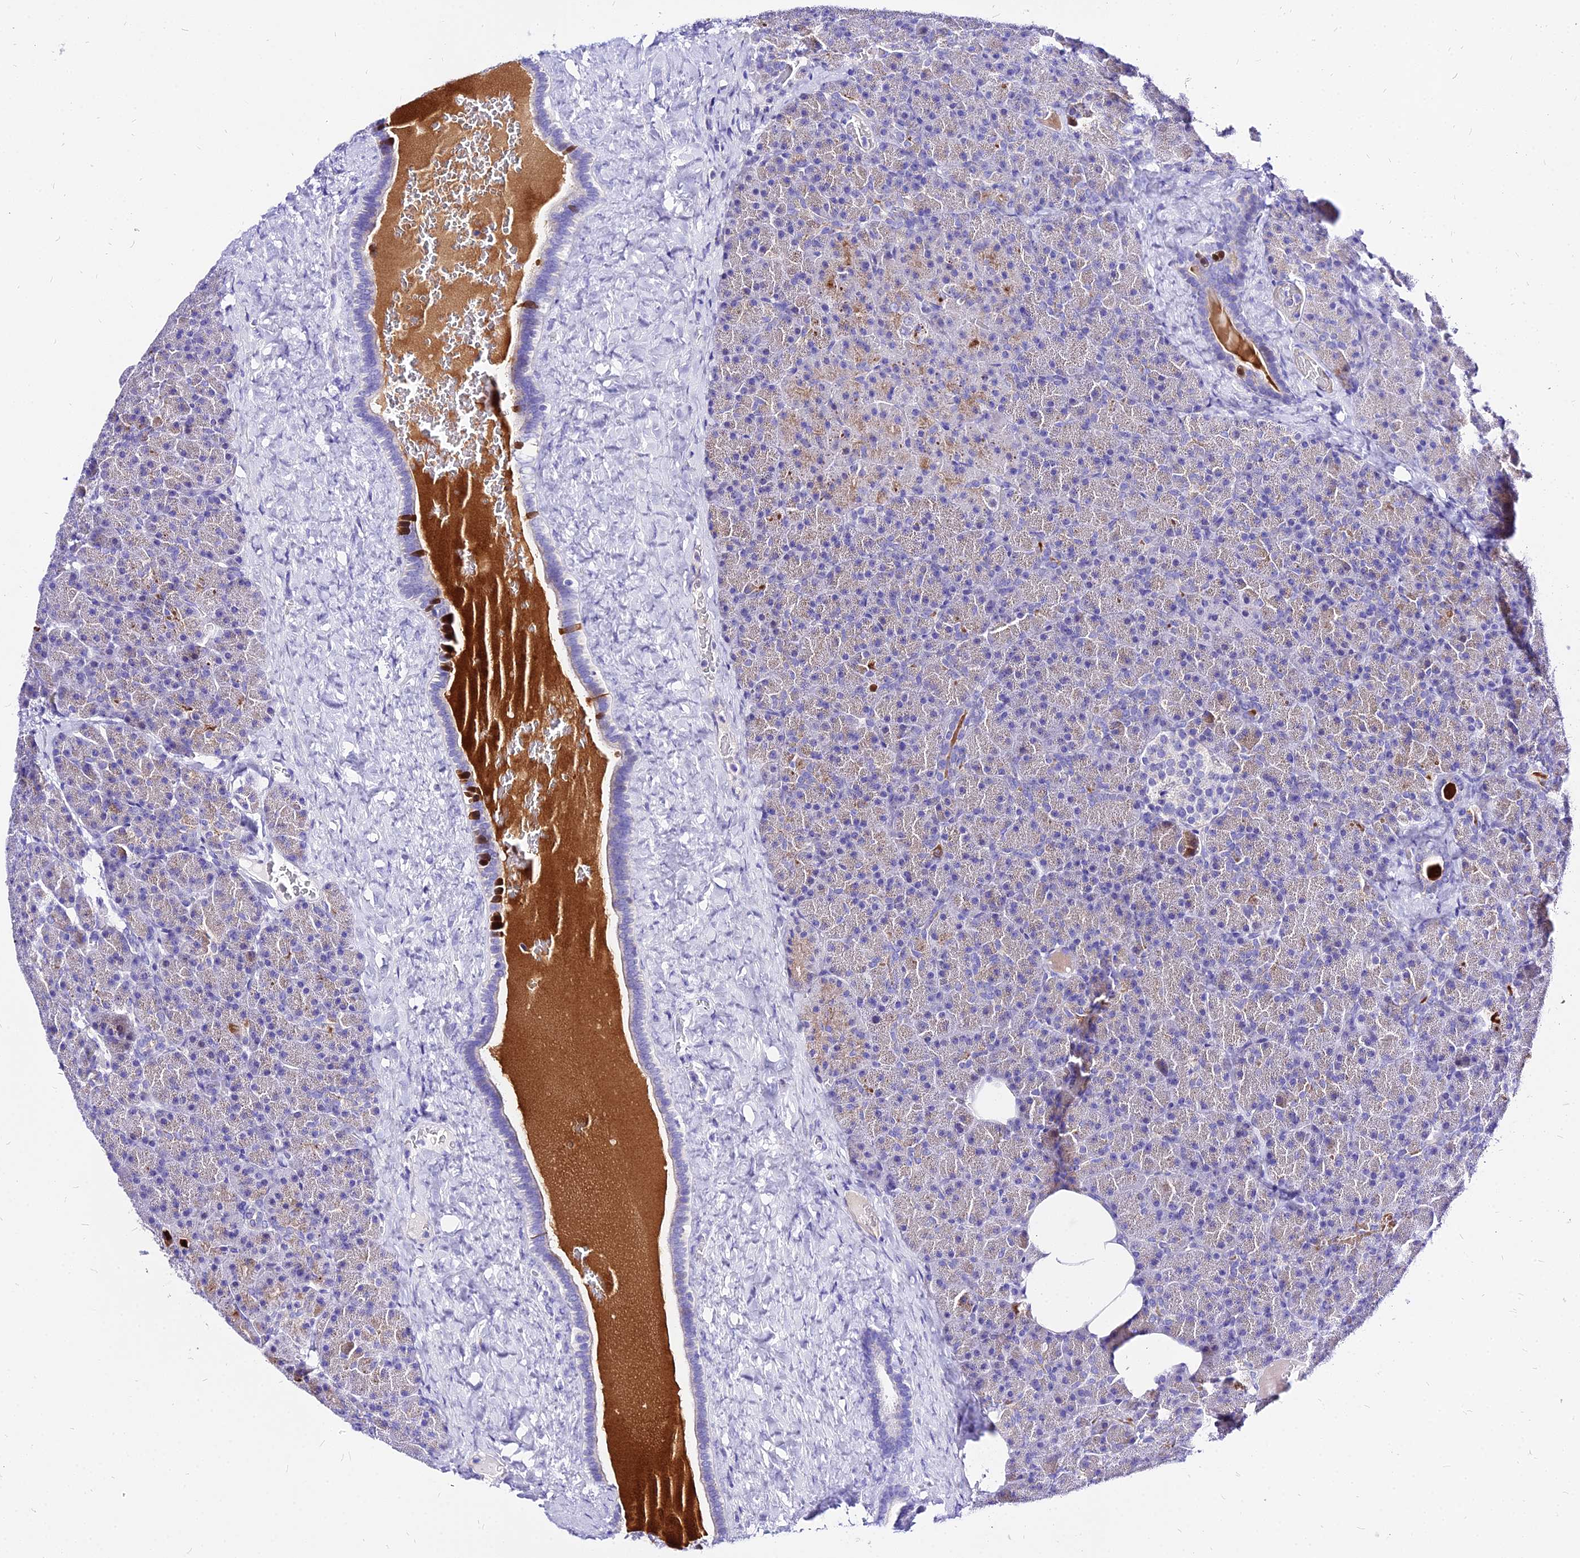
{"staining": {"intensity": "moderate", "quantity": "<25%", "location": "cytoplasmic/membranous"}, "tissue": "pancreas", "cell_type": "Exocrine glandular cells", "image_type": "normal", "snomed": [{"axis": "morphology", "description": "Normal tissue, NOS"}, {"axis": "morphology", "description": "Carcinoid, malignant, NOS"}, {"axis": "topography", "description": "Pancreas"}], "caption": "Immunohistochemical staining of benign pancreas displays moderate cytoplasmic/membranous protein staining in approximately <25% of exocrine glandular cells. The protein is shown in brown color, while the nuclei are stained blue.", "gene": "CARD18", "patient": {"sex": "female", "age": 35}}